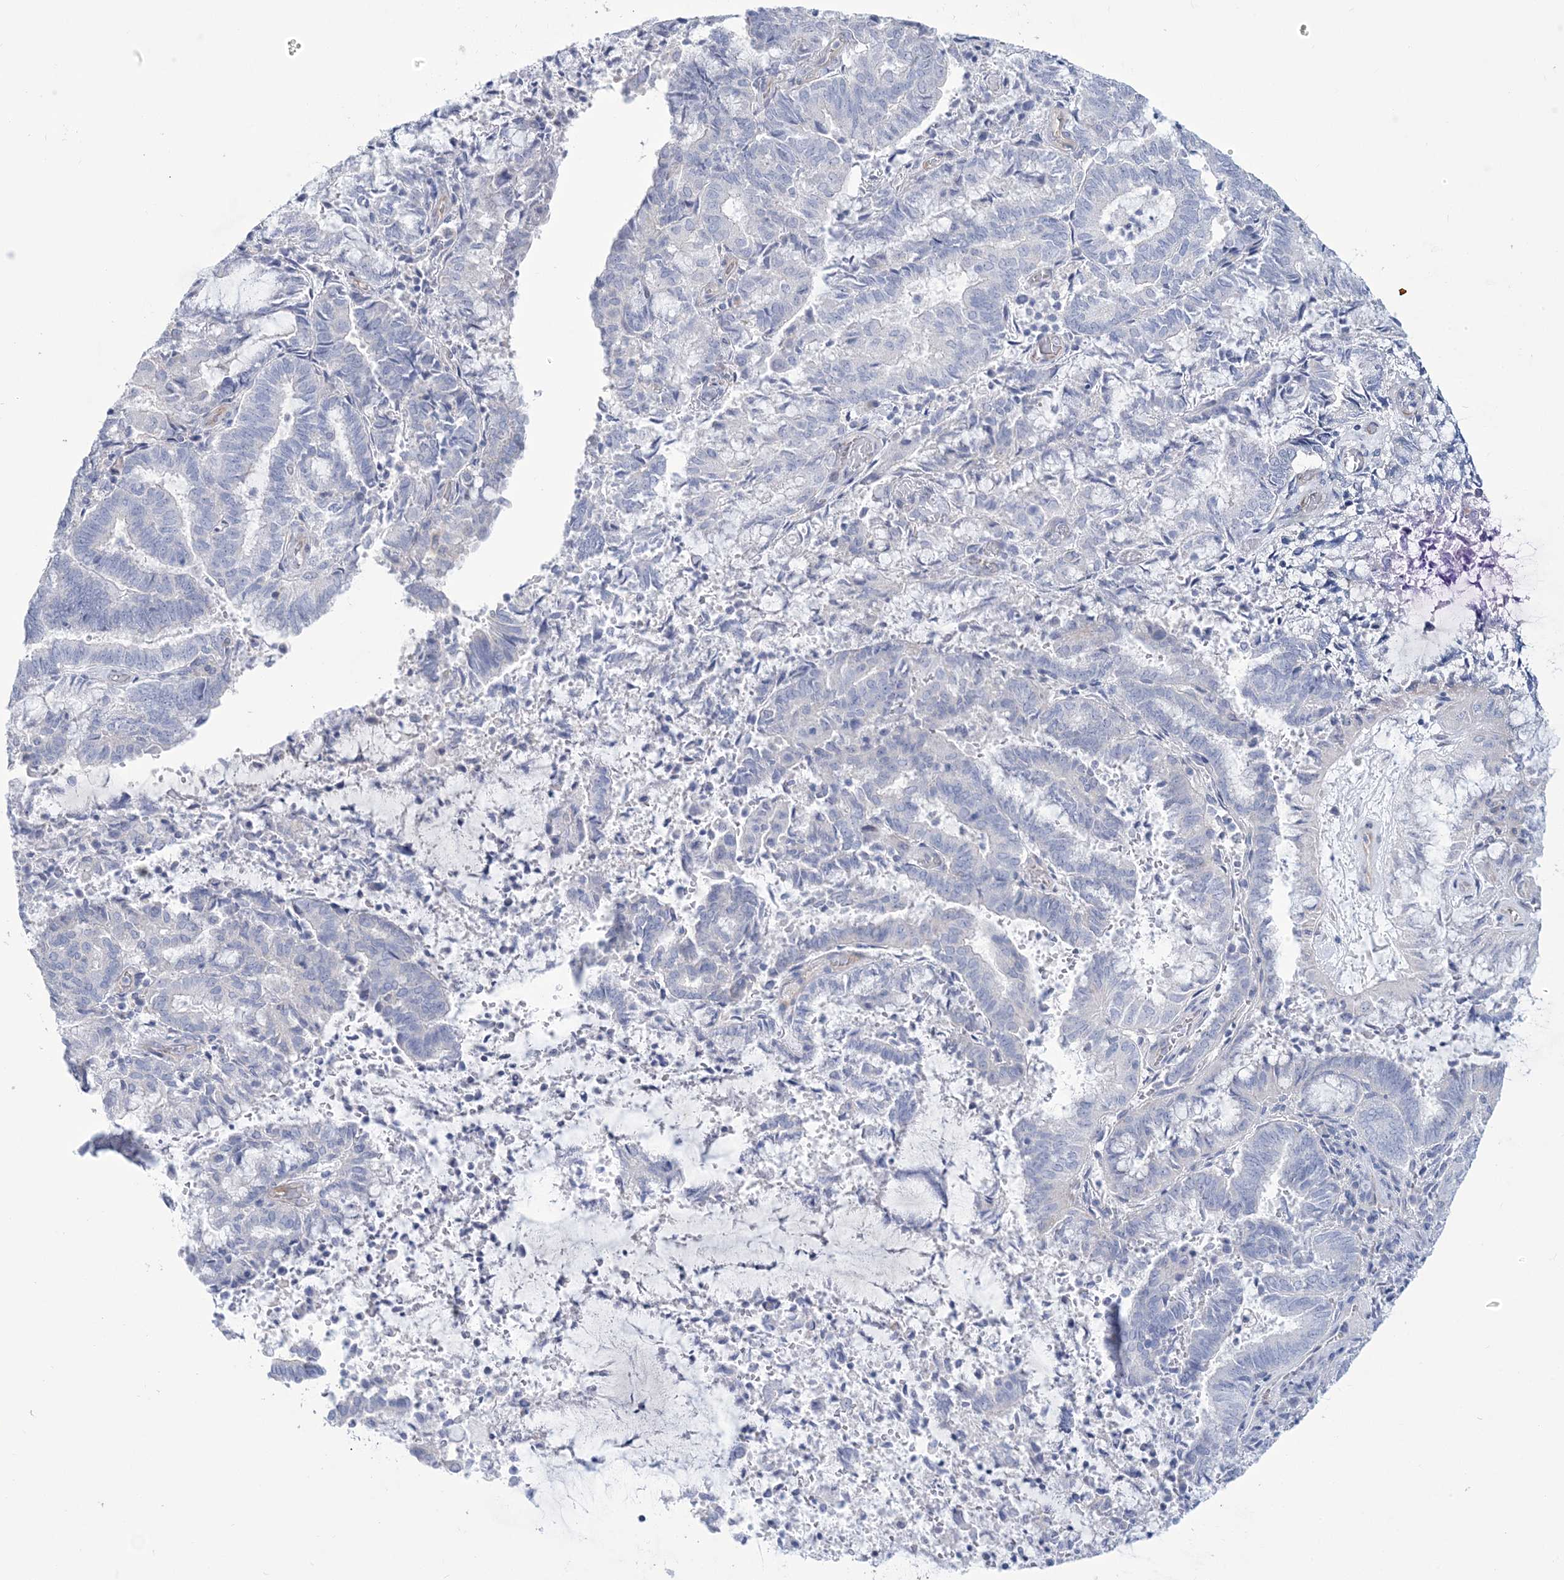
{"staining": {"intensity": "negative", "quantity": "none", "location": "none"}, "tissue": "endometrial cancer", "cell_type": "Tumor cells", "image_type": "cancer", "snomed": [{"axis": "morphology", "description": "Adenocarcinoma, NOS"}, {"axis": "topography", "description": "Endometrium"}], "caption": "This micrograph is of endometrial cancer stained with immunohistochemistry (IHC) to label a protein in brown with the nuclei are counter-stained blue. There is no staining in tumor cells. (Brightfield microscopy of DAB (3,3'-diaminobenzidine) immunohistochemistry (IHC) at high magnification).", "gene": "RAB11FIP5", "patient": {"sex": "female", "age": 80}}